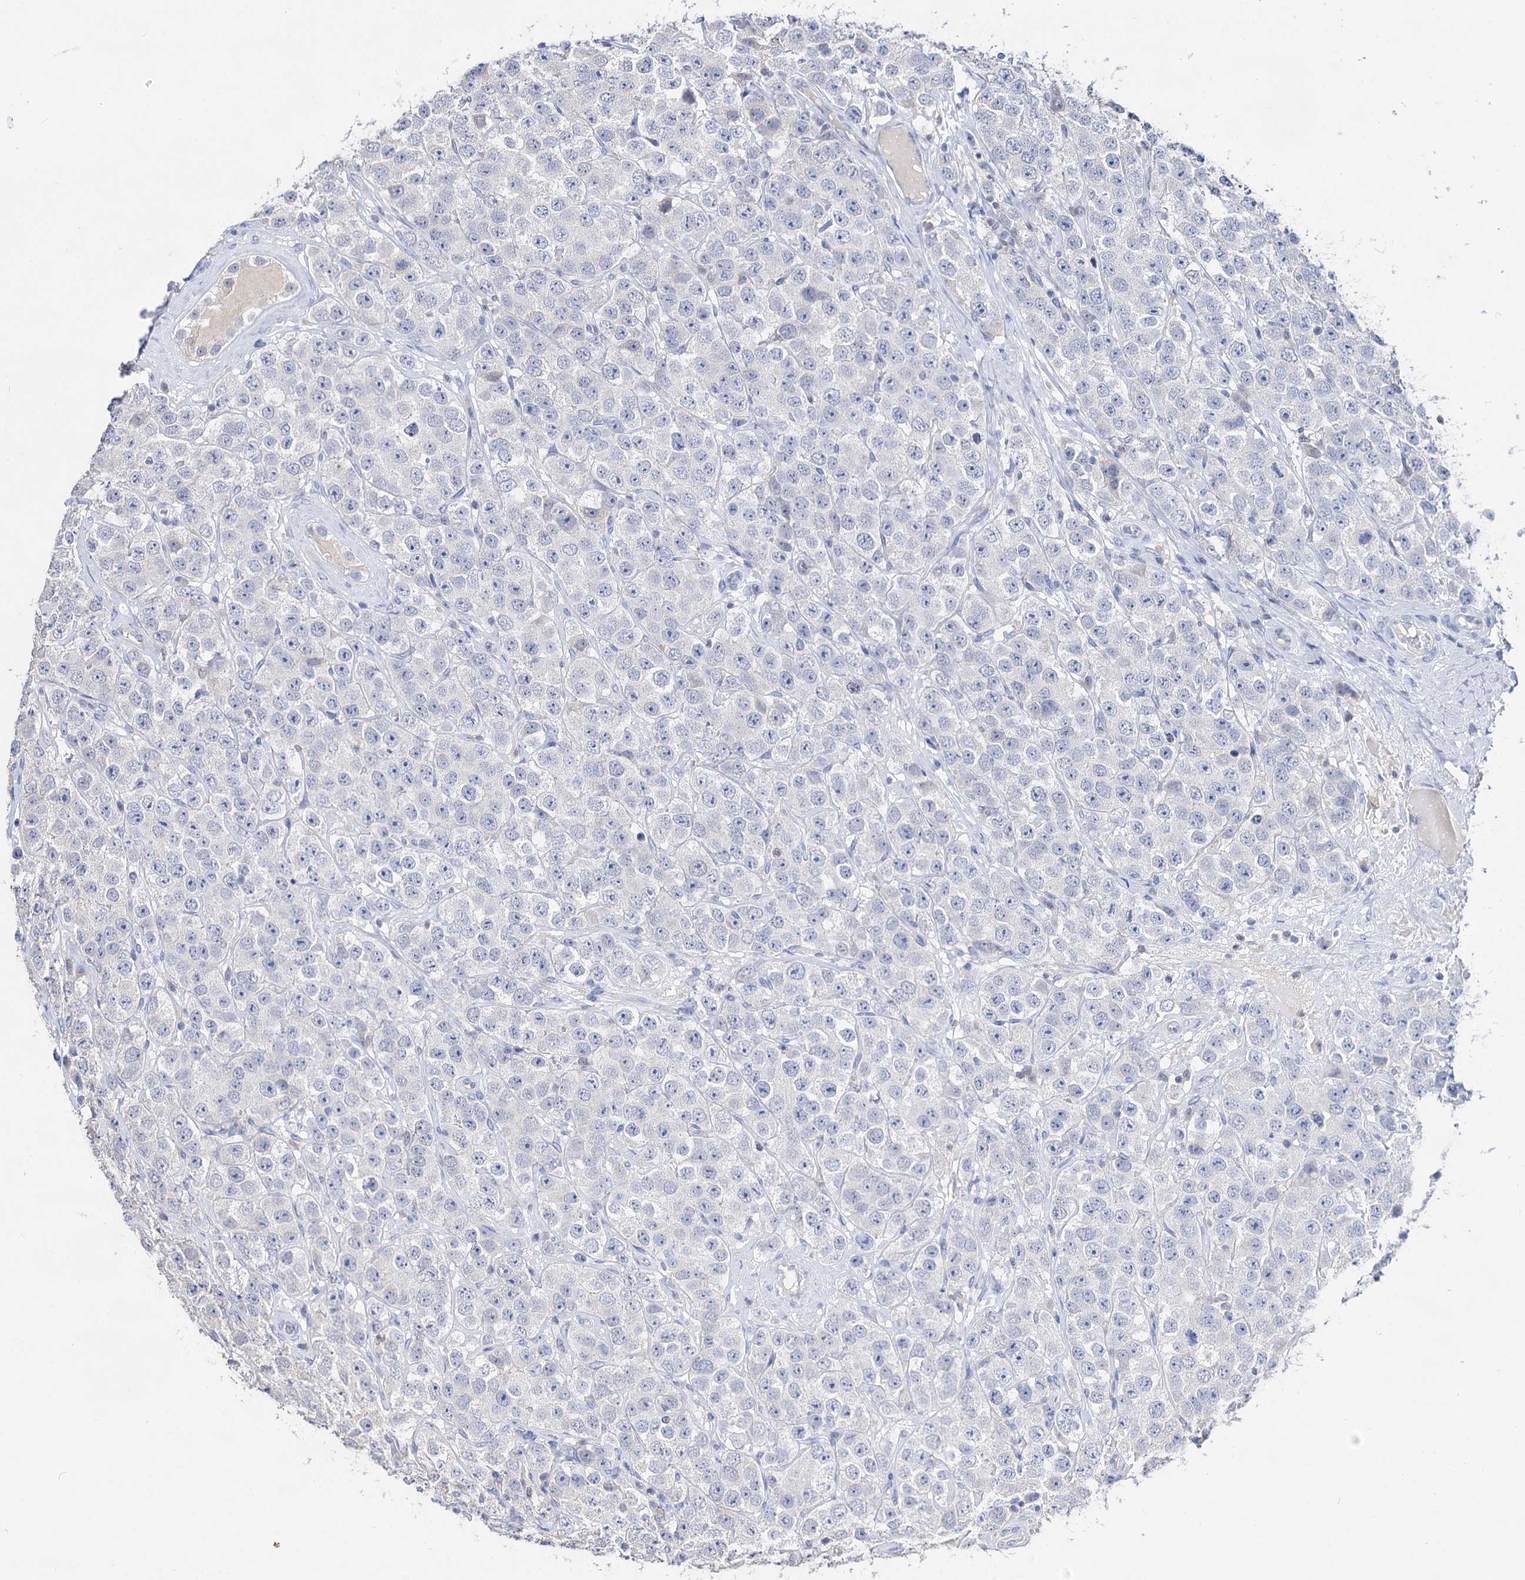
{"staining": {"intensity": "negative", "quantity": "none", "location": "none"}, "tissue": "testis cancer", "cell_type": "Tumor cells", "image_type": "cancer", "snomed": [{"axis": "morphology", "description": "Seminoma, NOS"}, {"axis": "topography", "description": "Testis"}], "caption": "Seminoma (testis) was stained to show a protein in brown. There is no significant positivity in tumor cells.", "gene": "ACTR6", "patient": {"sex": "male", "age": 28}}